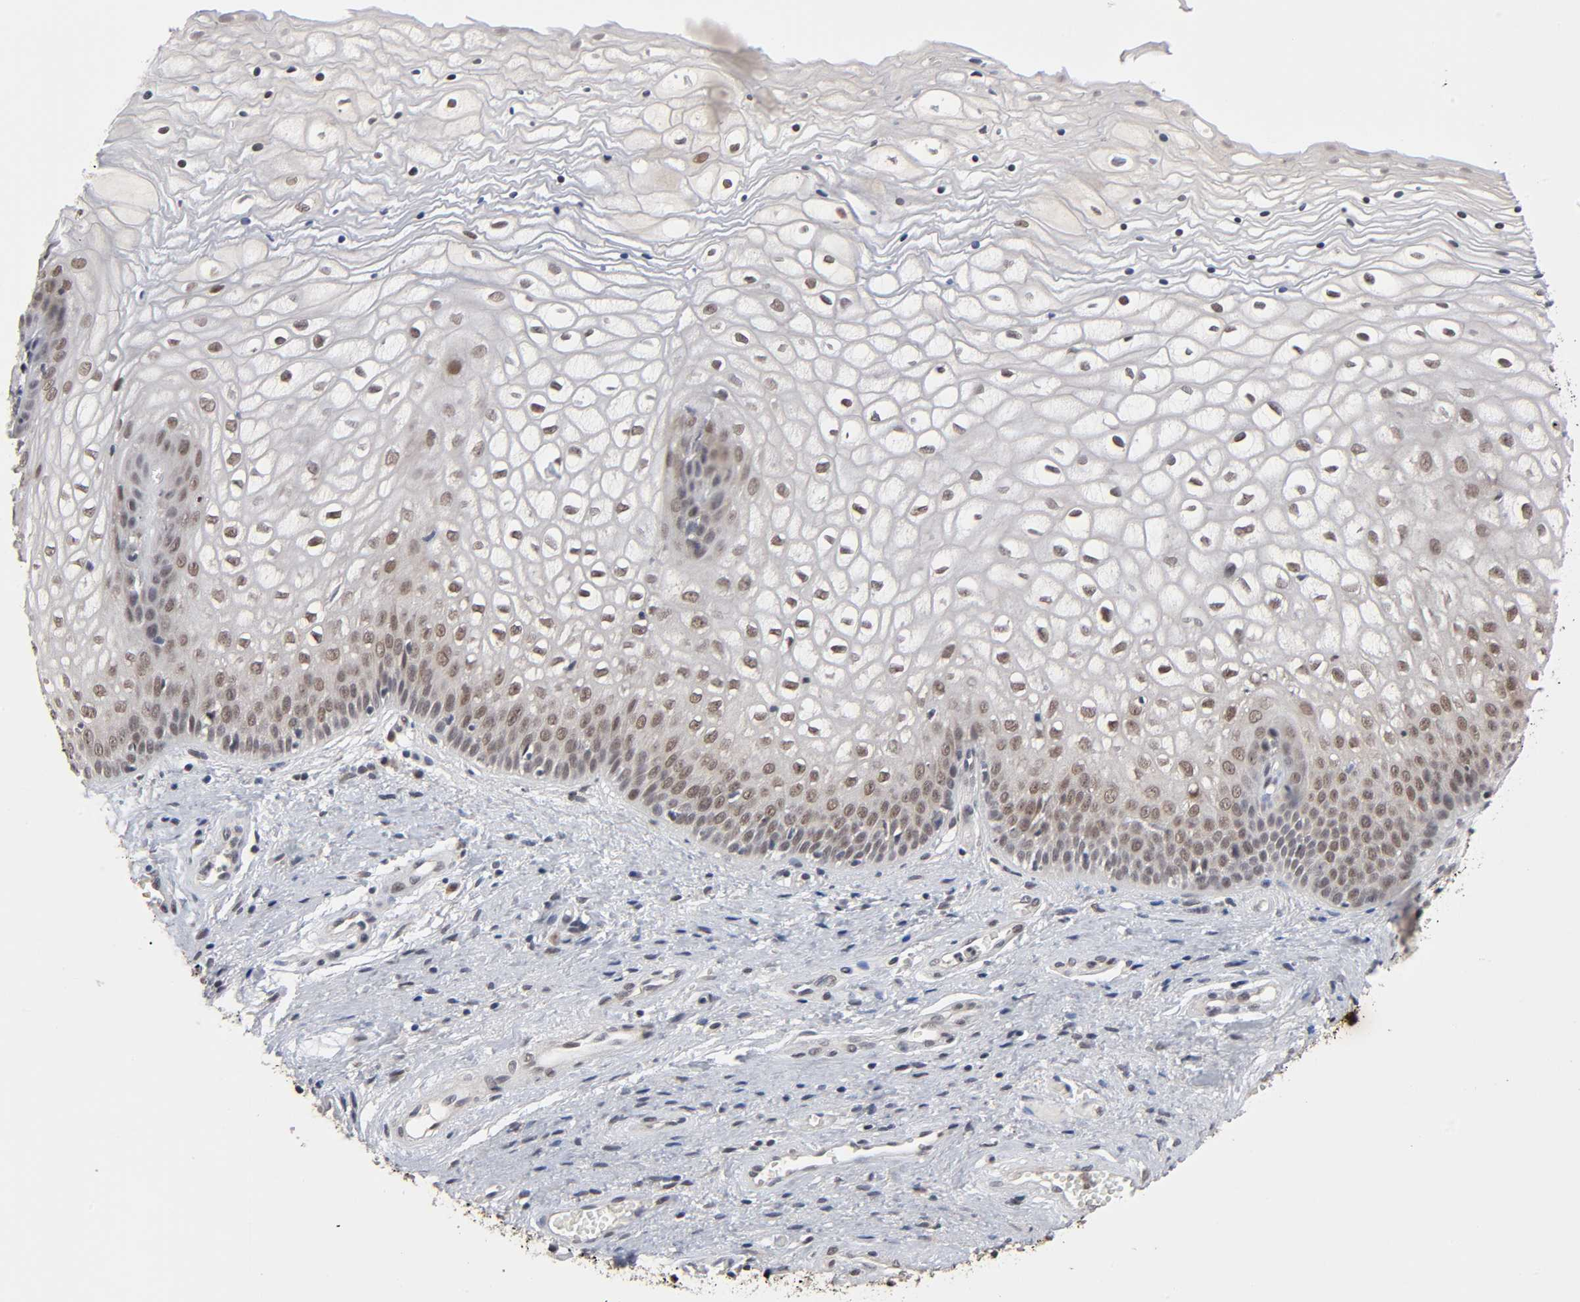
{"staining": {"intensity": "moderate", "quantity": "<25%", "location": "nuclear"}, "tissue": "vagina", "cell_type": "Squamous epithelial cells", "image_type": "normal", "snomed": [{"axis": "morphology", "description": "Normal tissue, NOS"}, {"axis": "topography", "description": "Vagina"}], "caption": "Immunohistochemistry (IHC) image of normal vagina stained for a protein (brown), which displays low levels of moderate nuclear positivity in about <25% of squamous epithelial cells.", "gene": "EP300", "patient": {"sex": "female", "age": 34}}